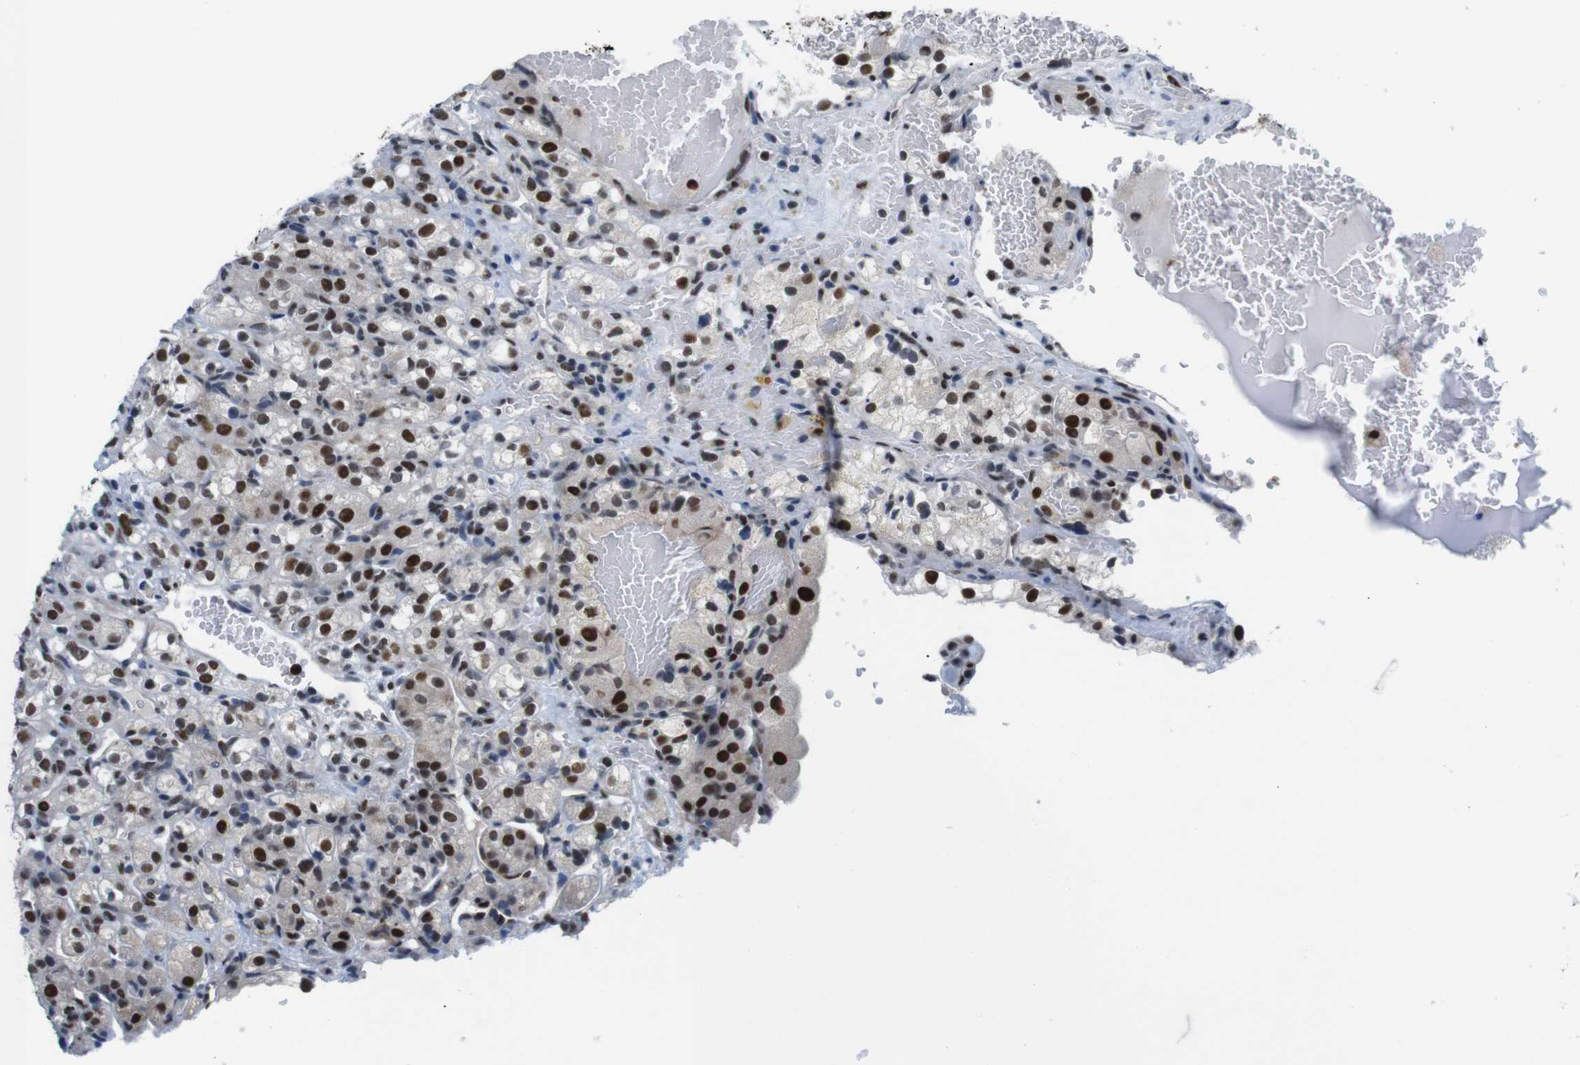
{"staining": {"intensity": "strong", "quantity": ">75%", "location": "nuclear"}, "tissue": "renal cancer", "cell_type": "Tumor cells", "image_type": "cancer", "snomed": [{"axis": "morphology", "description": "Normal tissue, NOS"}, {"axis": "morphology", "description": "Adenocarcinoma, NOS"}, {"axis": "topography", "description": "Kidney"}], "caption": "Protein expression analysis of human renal cancer (adenocarcinoma) reveals strong nuclear positivity in about >75% of tumor cells.", "gene": "PSME3", "patient": {"sex": "male", "age": 61}}